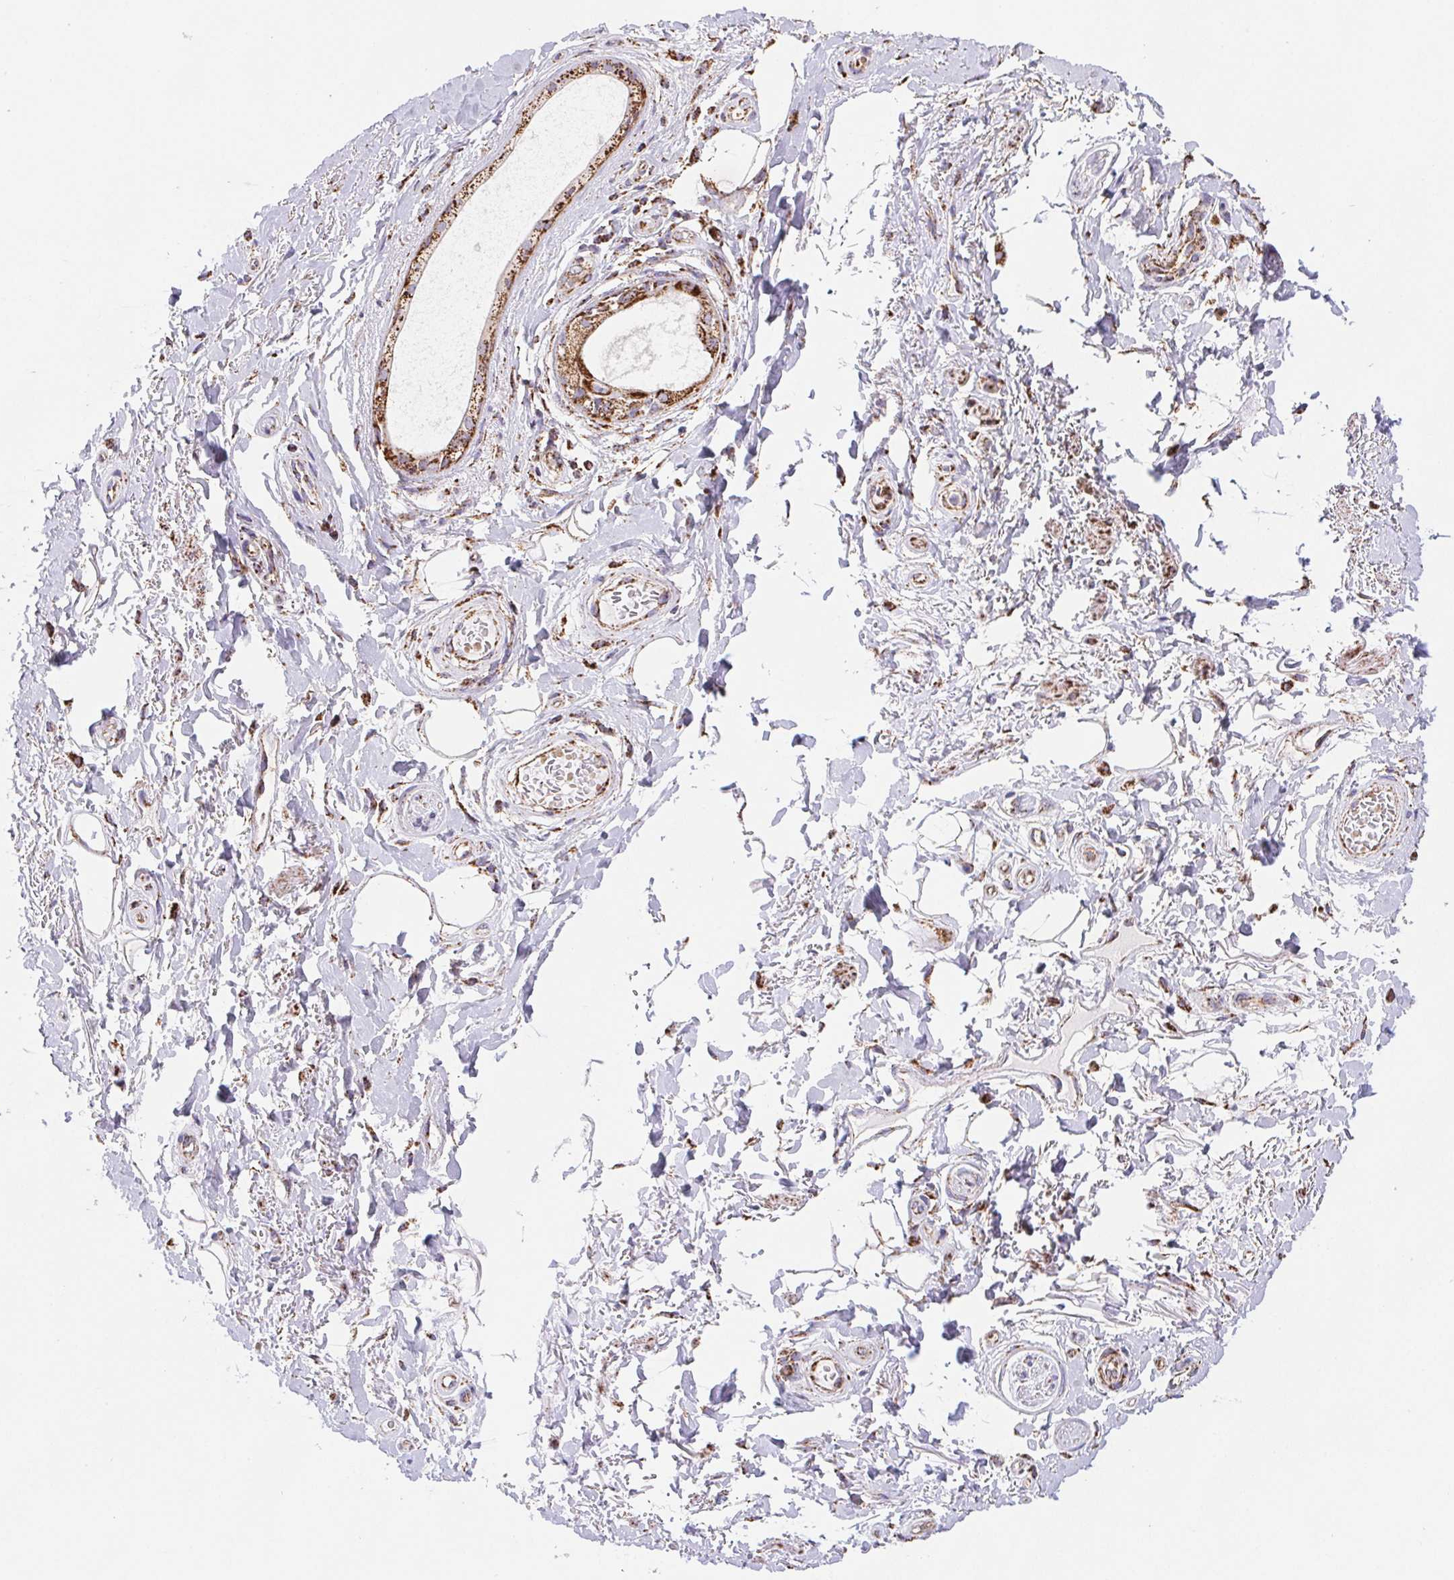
{"staining": {"intensity": "negative", "quantity": "none", "location": "none"}, "tissue": "adipose tissue", "cell_type": "Adipocytes", "image_type": "normal", "snomed": [{"axis": "morphology", "description": "Normal tissue, NOS"}, {"axis": "topography", "description": "Peripheral nerve tissue"}], "caption": "DAB (3,3'-diaminobenzidine) immunohistochemical staining of normal human adipose tissue reveals no significant staining in adipocytes.", "gene": "NIPSNAP2", "patient": {"sex": "male", "age": 51}}